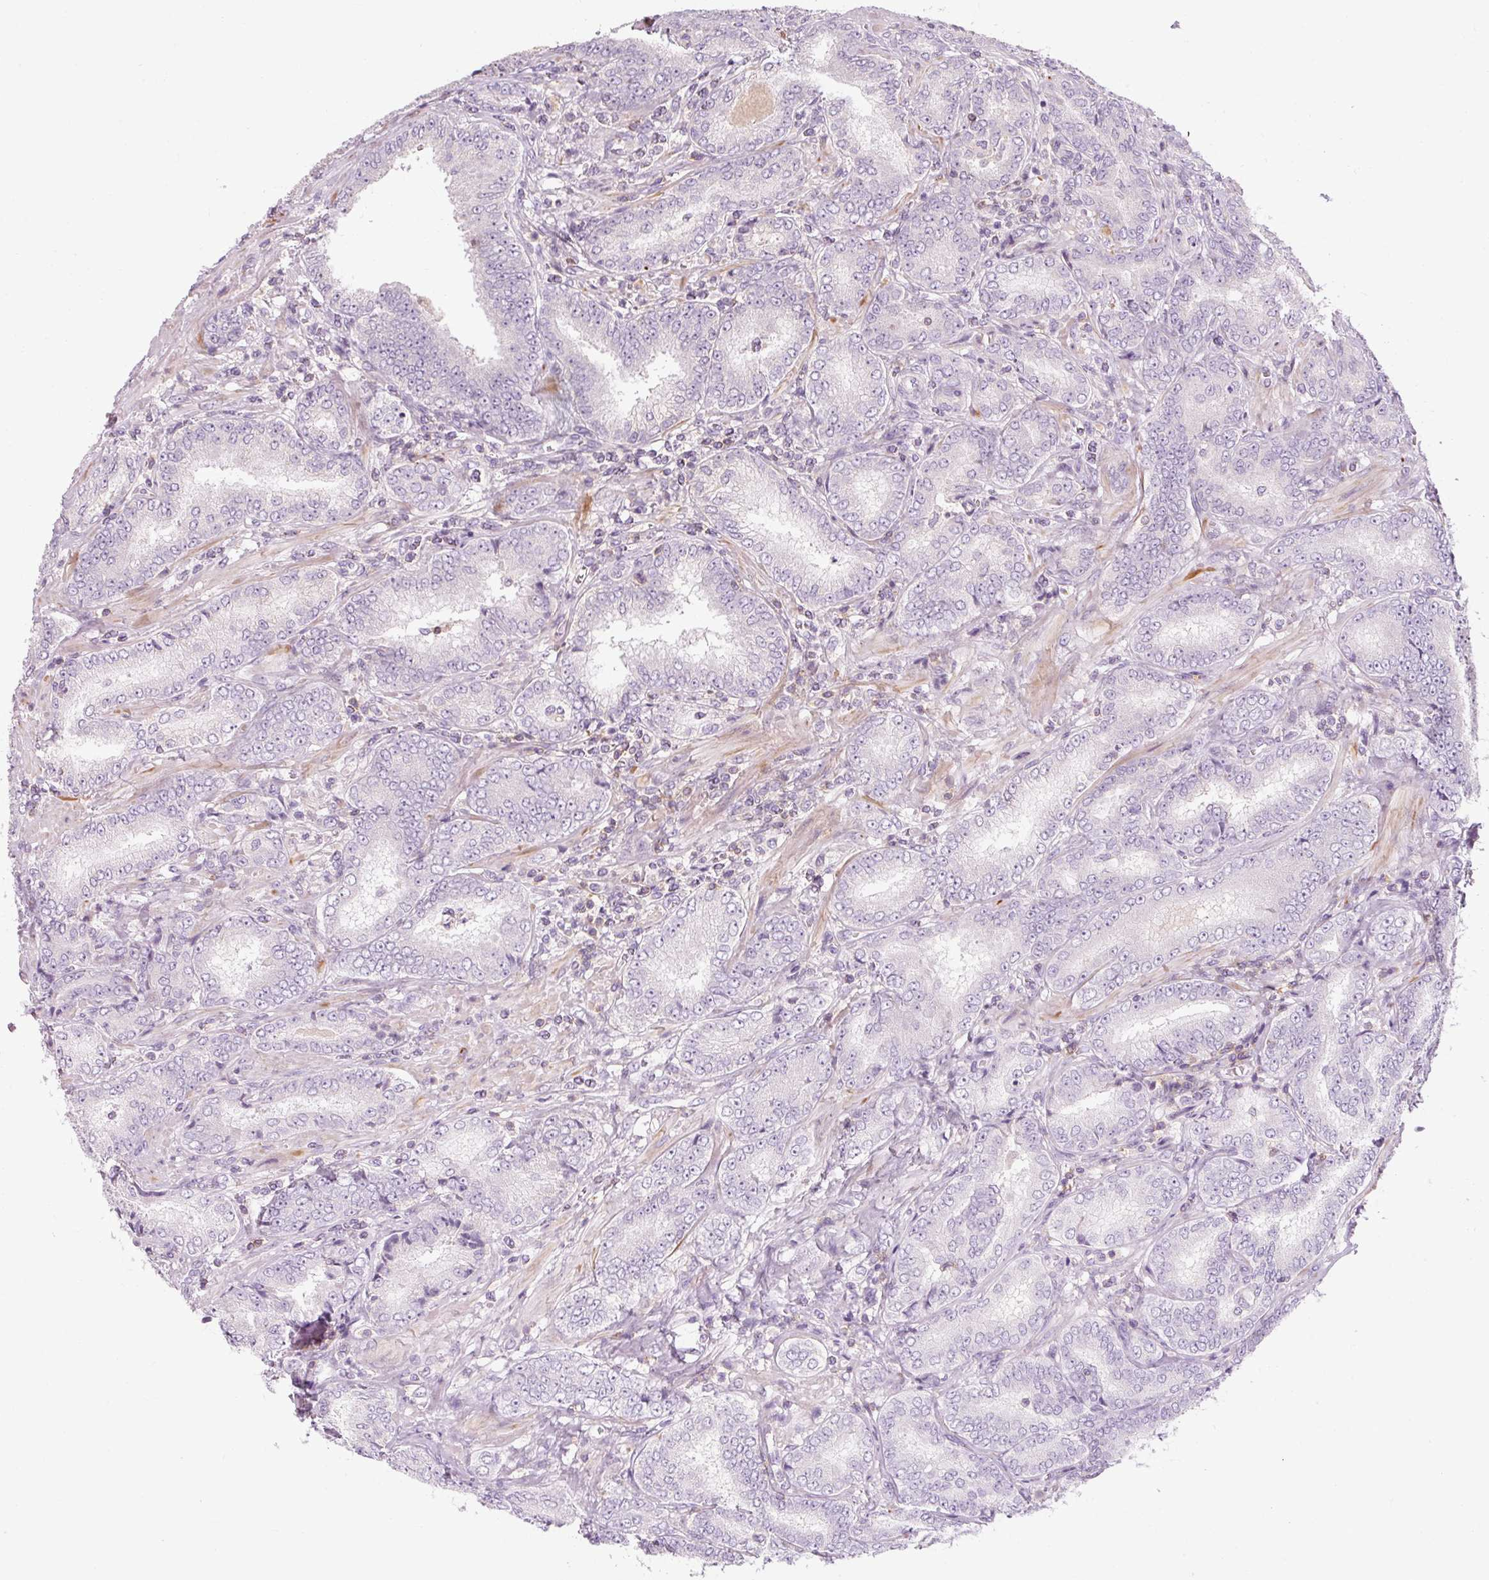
{"staining": {"intensity": "negative", "quantity": "none", "location": "none"}, "tissue": "prostate cancer", "cell_type": "Tumor cells", "image_type": "cancer", "snomed": [{"axis": "morphology", "description": "Adenocarcinoma, High grade"}, {"axis": "topography", "description": "Prostate"}], "caption": "DAB (3,3'-diaminobenzidine) immunohistochemical staining of prostate cancer reveals no significant staining in tumor cells.", "gene": "TIGD2", "patient": {"sex": "male", "age": 72}}